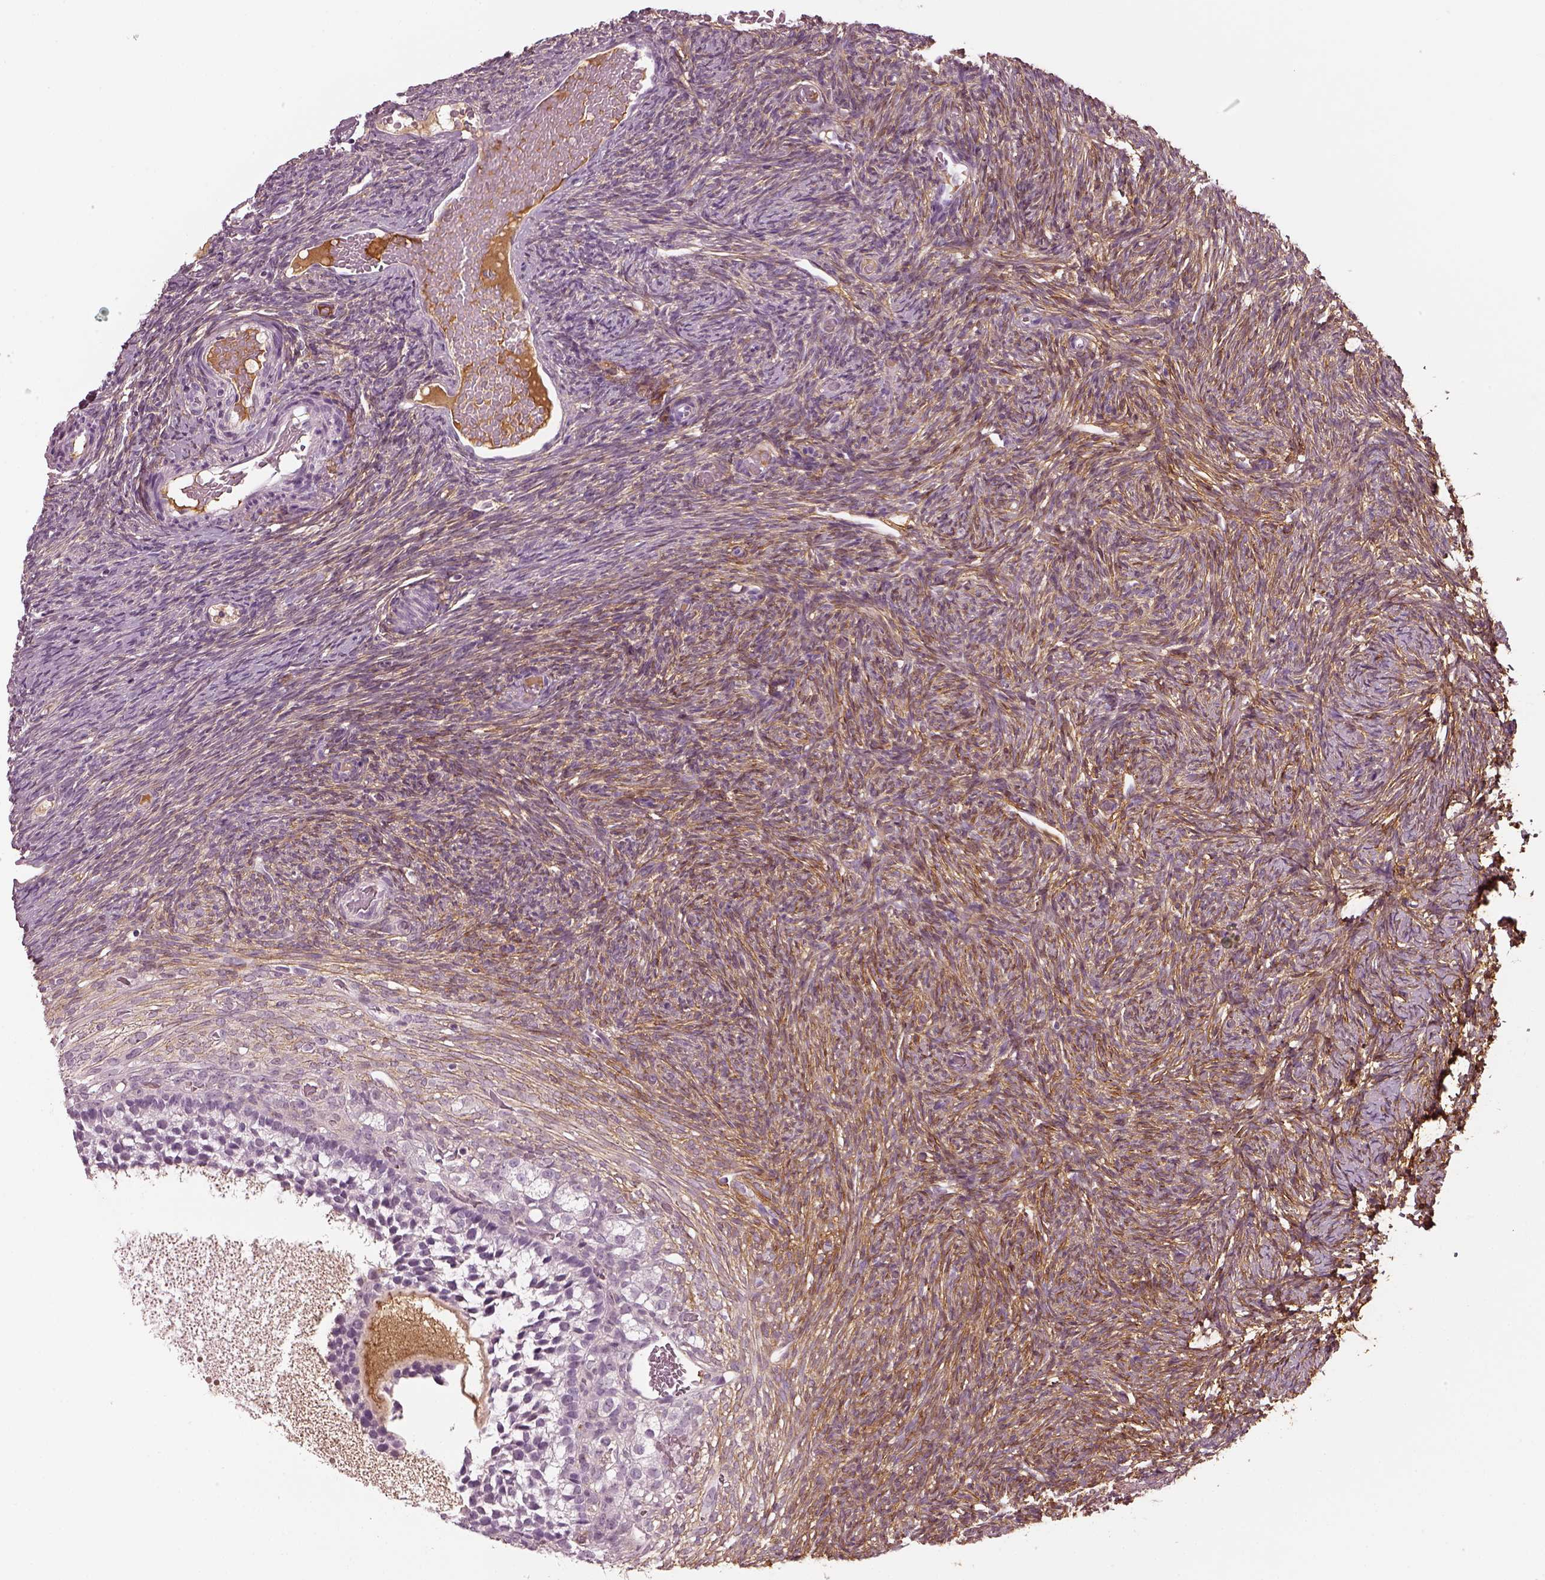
{"staining": {"intensity": "negative", "quantity": "none", "location": "none"}, "tissue": "ovary", "cell_type": "Follicle cells", "image_type": "normal", "snomed": [{"axis": "morphology", "description": "Normal tissue, NOS"}, {"axis": "topography", "description": "Ovary"}], "caption": "A histopathology image of ovary stained for a protein demonstrates no brown staining in follicle cells.", "gene": "TRIM69", "patient": {"sex": "female", "age": 39}}